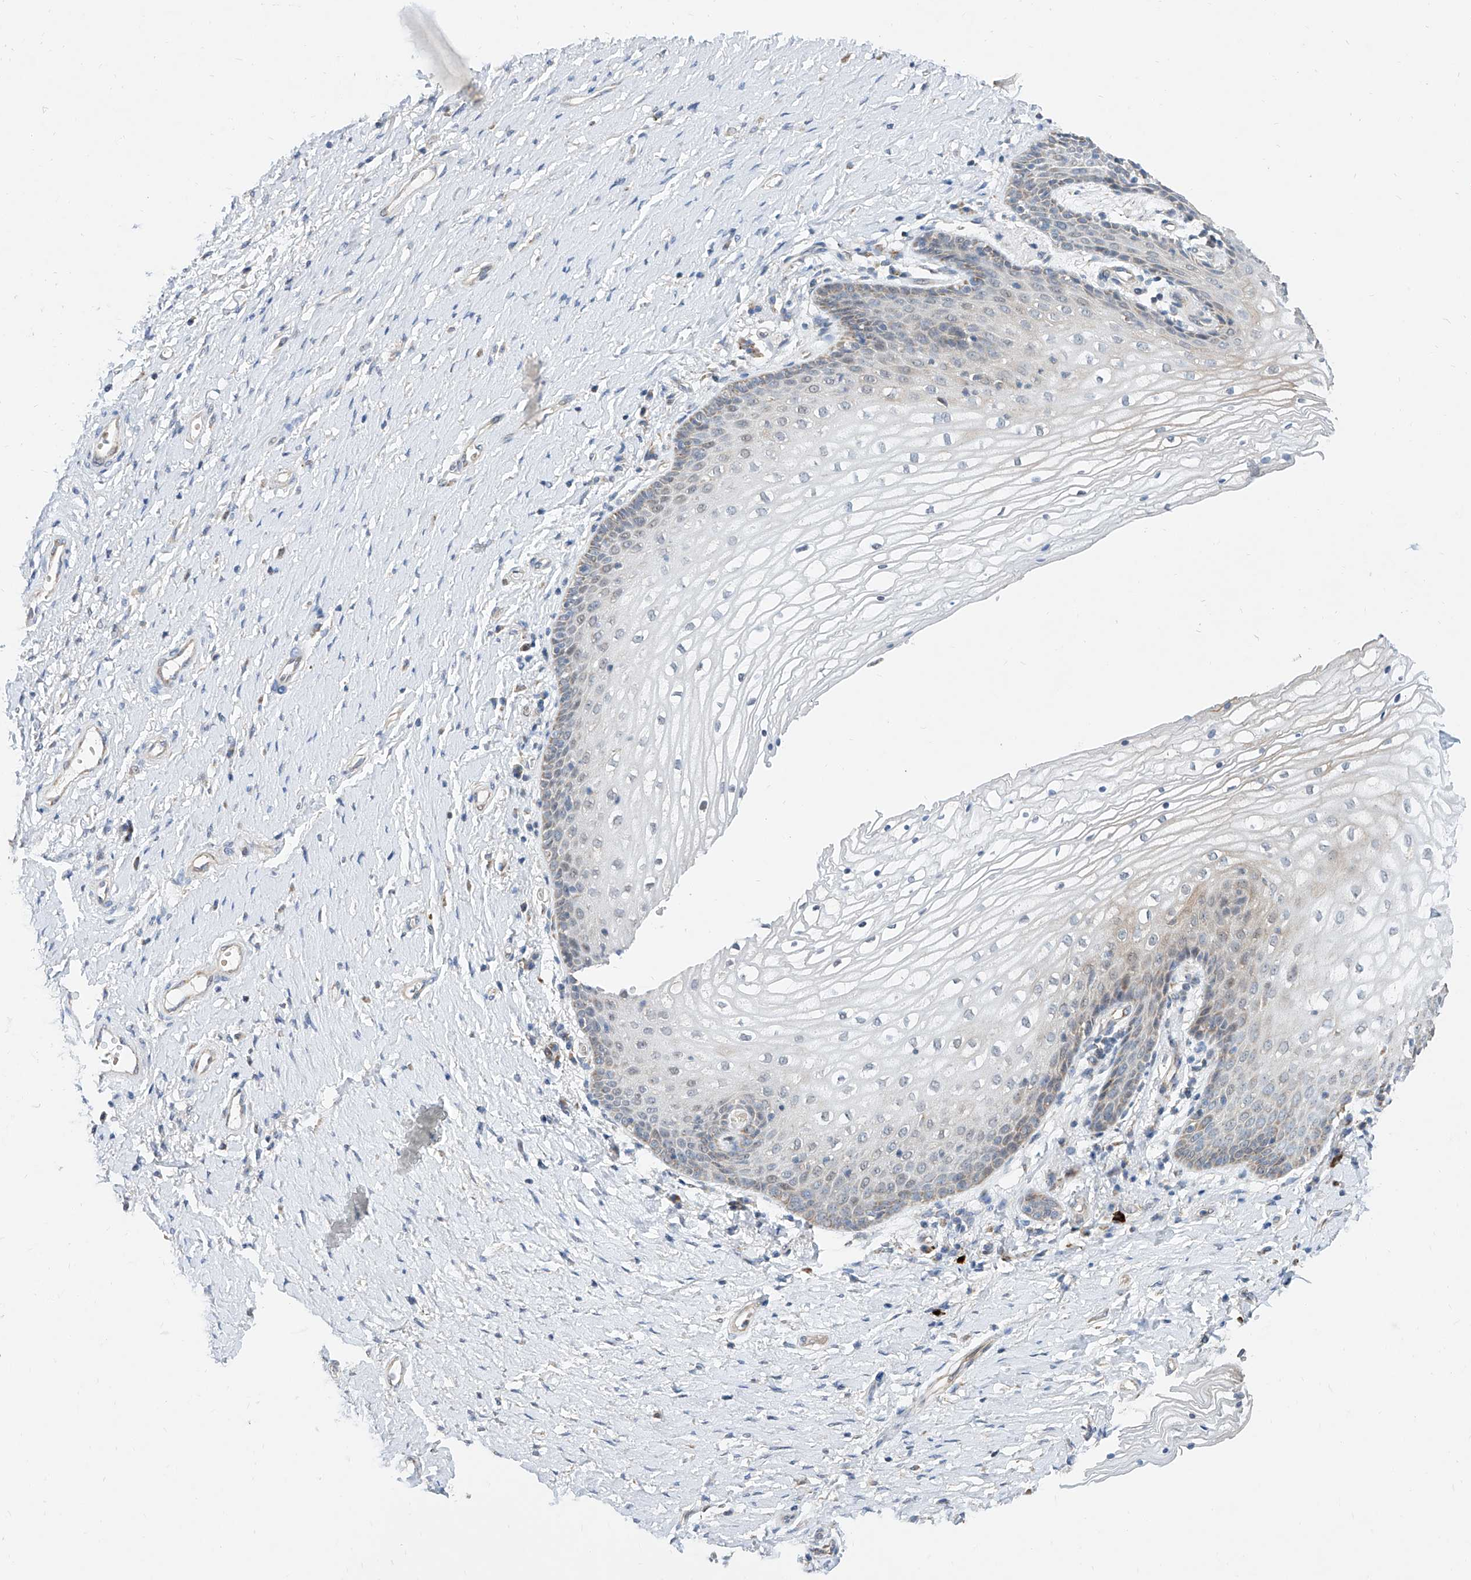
{"staining": {"intensity": "weak", "quantity": "<25%", "location": "cytoplasmic/membranous"}, "tissue": "vagina", "cell_type": "Squamous epithelial cells", "image_type": "normal", "snomed": [{"axis": "morphology", "description": "Normal tissue, NOS"}, {"axis": "topography", "description": "Vagina"}], "caption": "Squamous epithelial cells are negative for brown protein staining in unremarkable vagina. Brightfield microscopy of IHC stained with DAB (brown) and hematoxylin (blue), captured at high magnification.", "gene": "BPTF", "patient": {"sex": "female", "age": 60}}